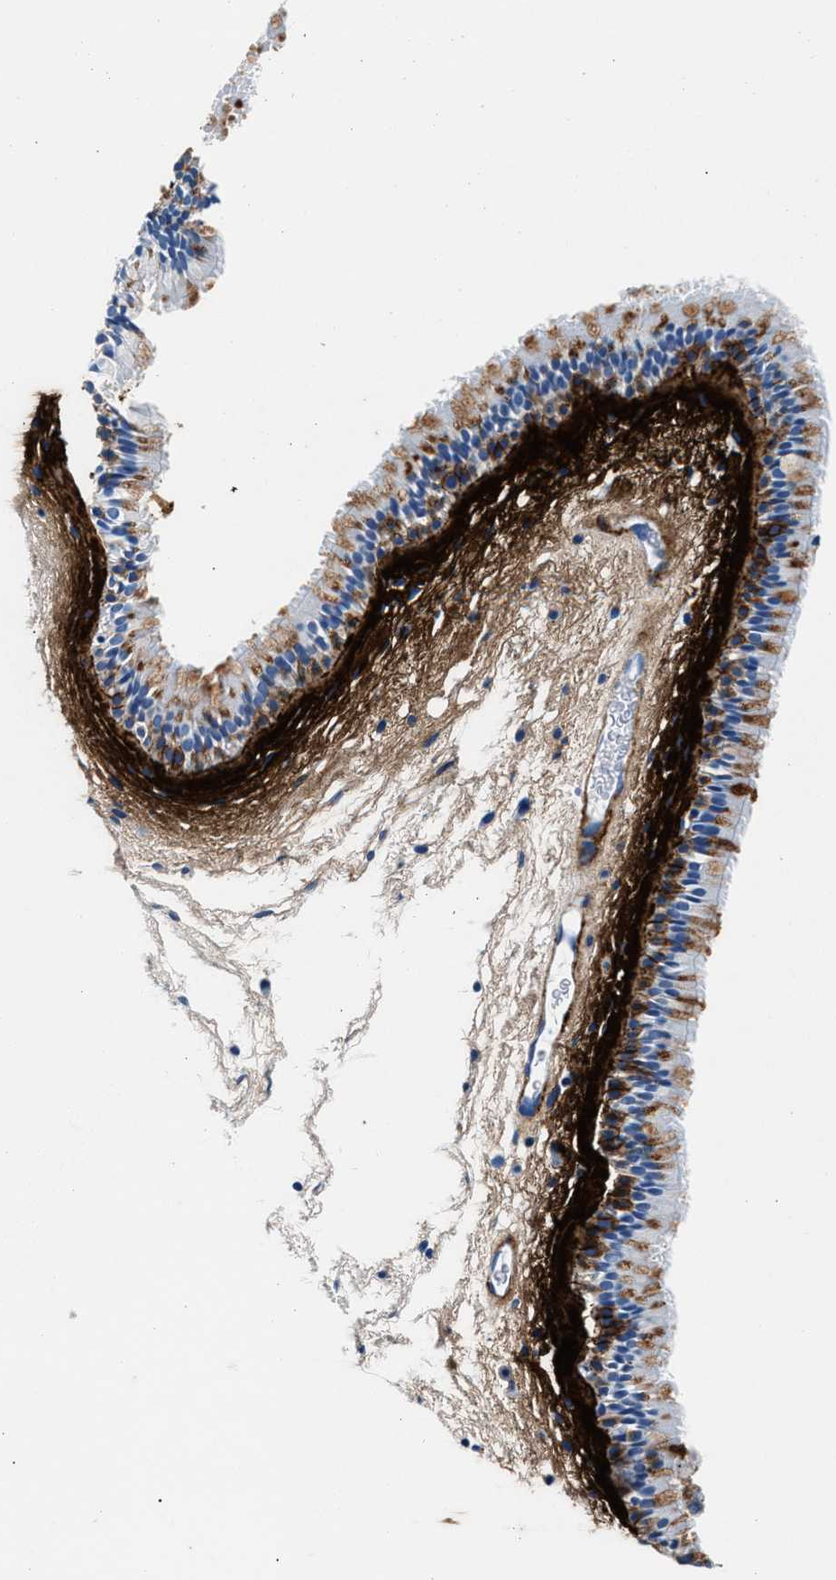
{"staining": {"intensity": "weak", "quantity": "25%-75%", "location": "cytoplasmic/membranous"}, "tissue": "nasopharynx", "cell_type": "Respiratory epithelial cells", "image_type": "normal", "snomed": [{"axis": "morphology", "description": "Normal tissue, NOS"}, {"axis": "morphology", "description": "Inflammation, NOS"}, {"axis": "topography", "description": "Nasopharynx"}], "caption": "A brown stain highlights weak cytoplasmic/membranous positivity of a protein in respiratory epithelial cells of normal human nasopharynx.", "gene": "TNR", "patient": {"sex": "male", "age": 48}}